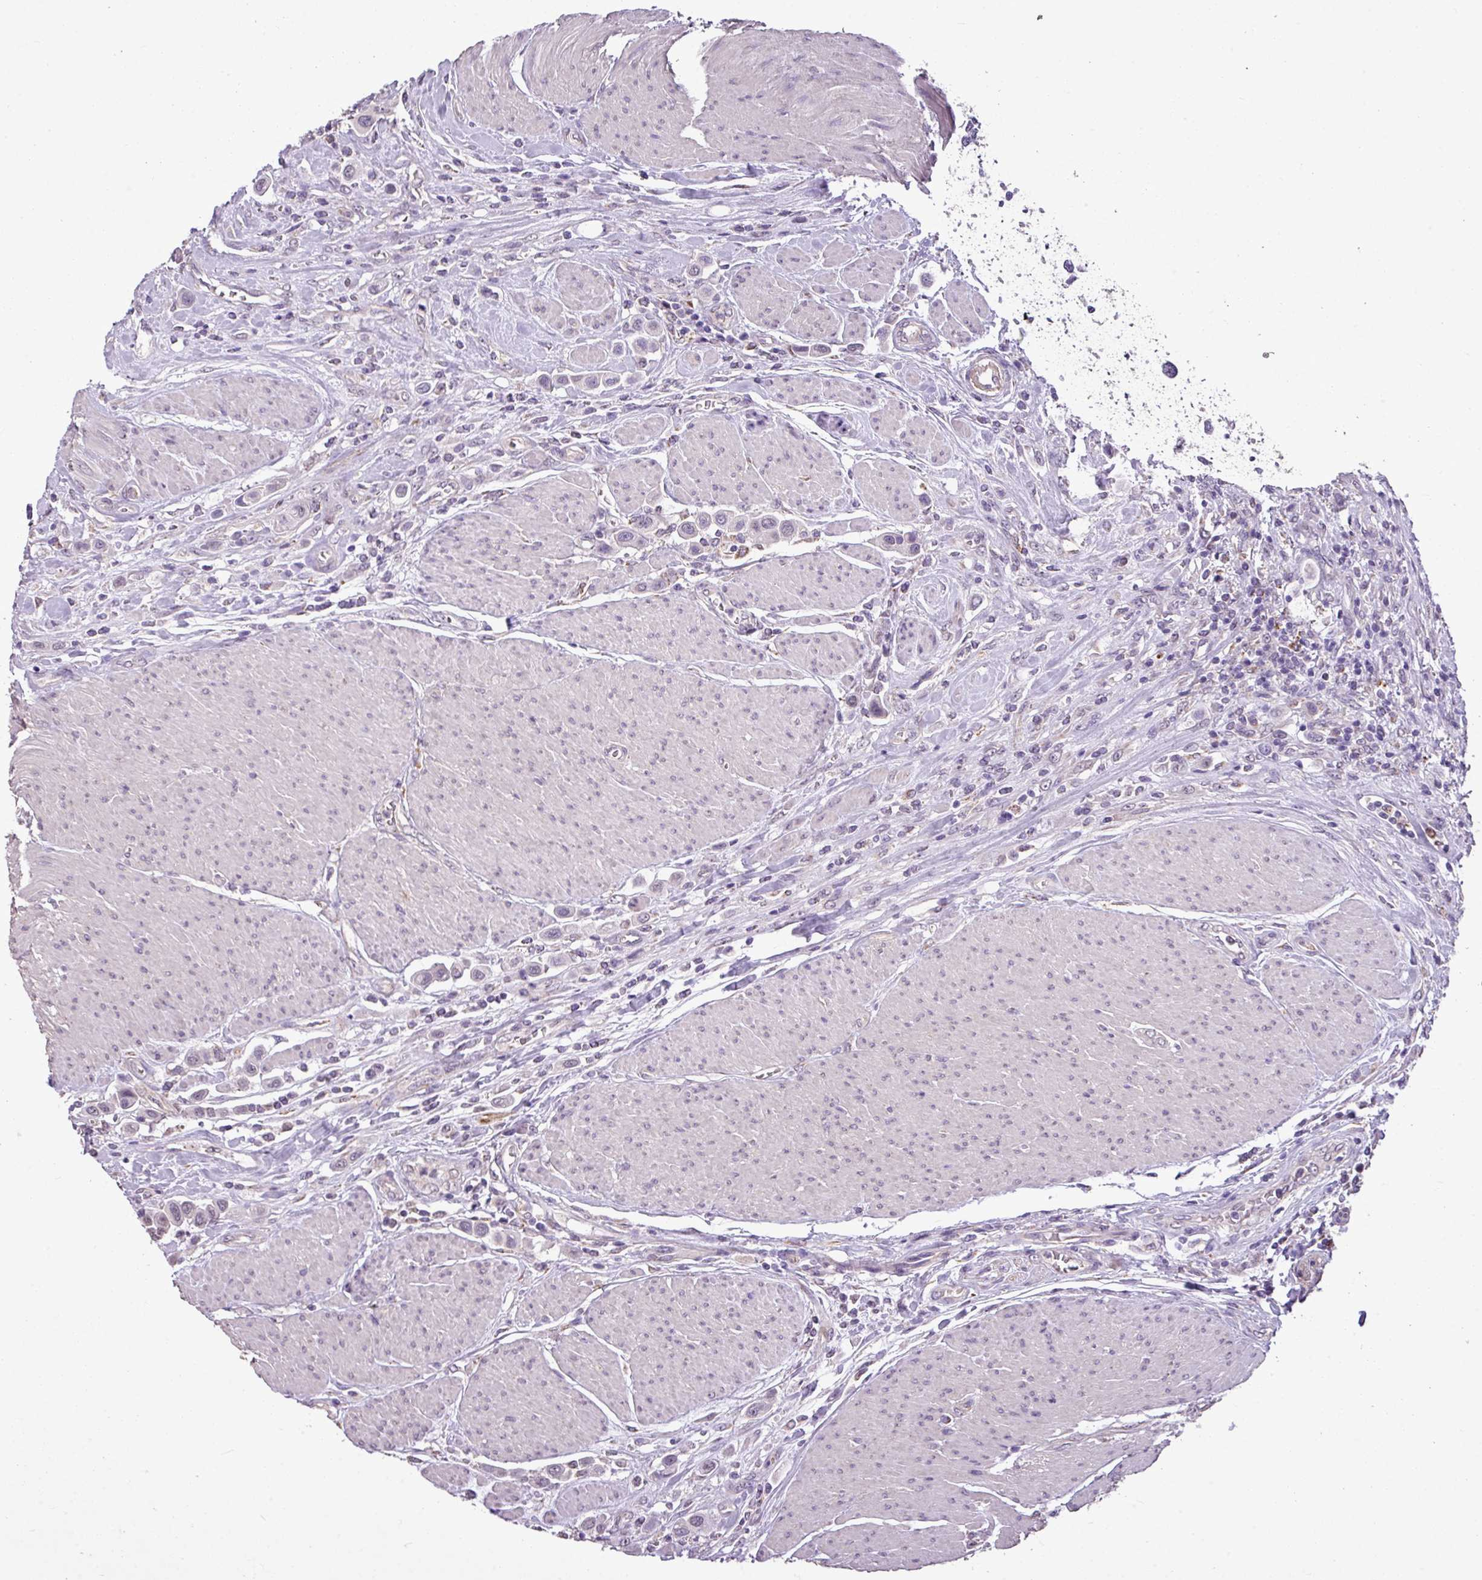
{"staining": {"intensity": "negative", "quantity": "none", "location": "none"}, "tissue": "urothelial cancer", "cell_type": "Tumor cells", "image_type": "cancer", "snomed": [{"axis": "morphology", "description": "Urothelial carcinoma, High grade"}, {"axis": "topography", "description": "Urinary bladder"}], "caption": "IHC of high-grade urothelial carcinoma displays no positivity in tumor cells. Brightfield microscopy of IHC stained with DAB (3,3'-diaminobenzidine) (brown) and hematoxylin (blue), captured at high magnification.", "gene": "ALDH2", "patient": {"sex": "male", "age": 50}}